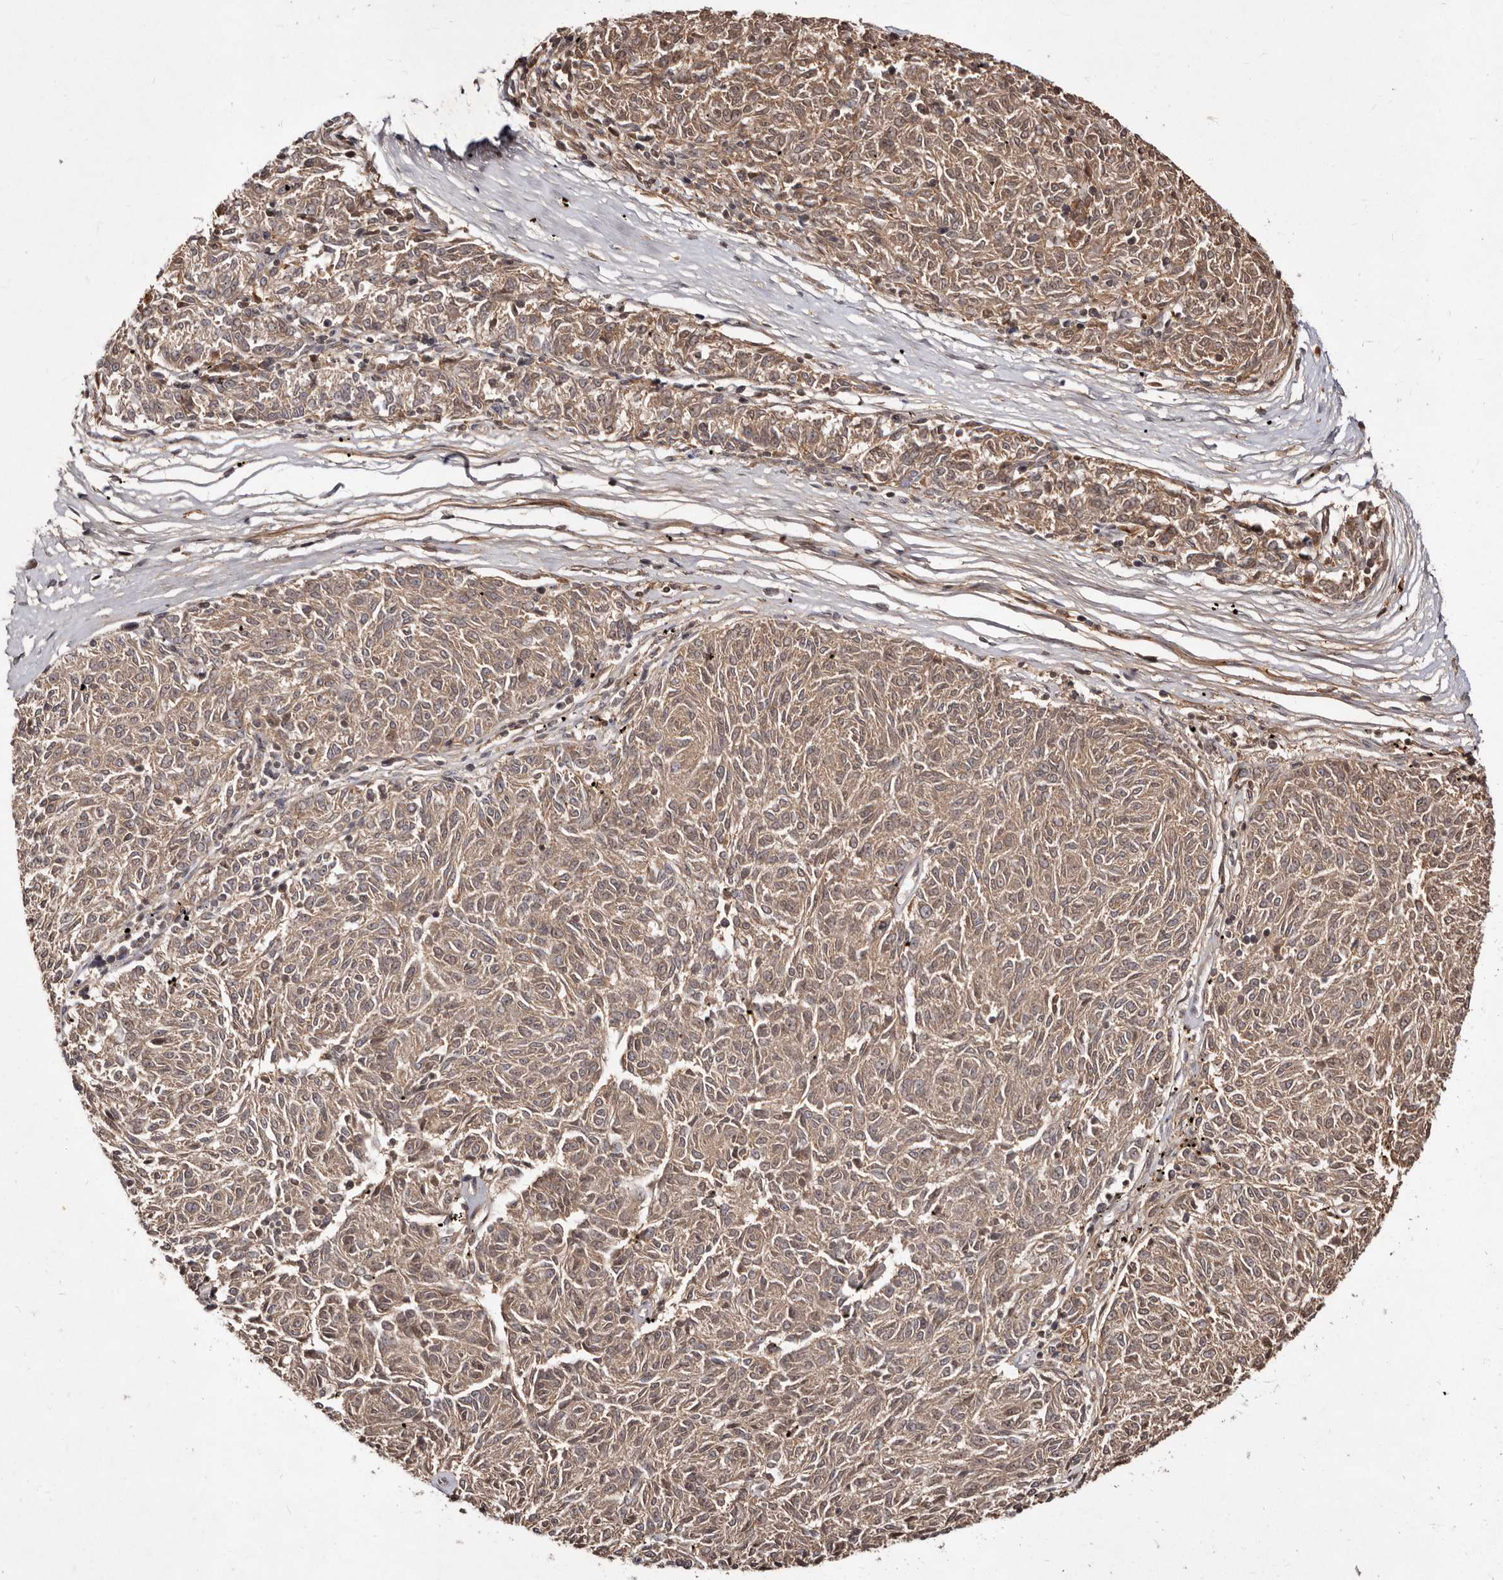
{"staining": {"intensity": "weak", "quantity": ">75%", "location": "cytoplasmic/membranous"}, "tissue": "melanoma", "cell_type": "Tumor cells", "image_type": "cancer", "snomed": [{"axis": "morphology", "description": "Malignant melanoma, NOS"}, {"axis": "topography", "description": "Skin"}], "caption": "Immunohistochemical staining of melanoma shows low levels of weak cytoplasmic/membranous protein expression in approximately >75% of tumor cells.", "gene": "LCORL", "patient": {"sex": "female", "age": 72}}